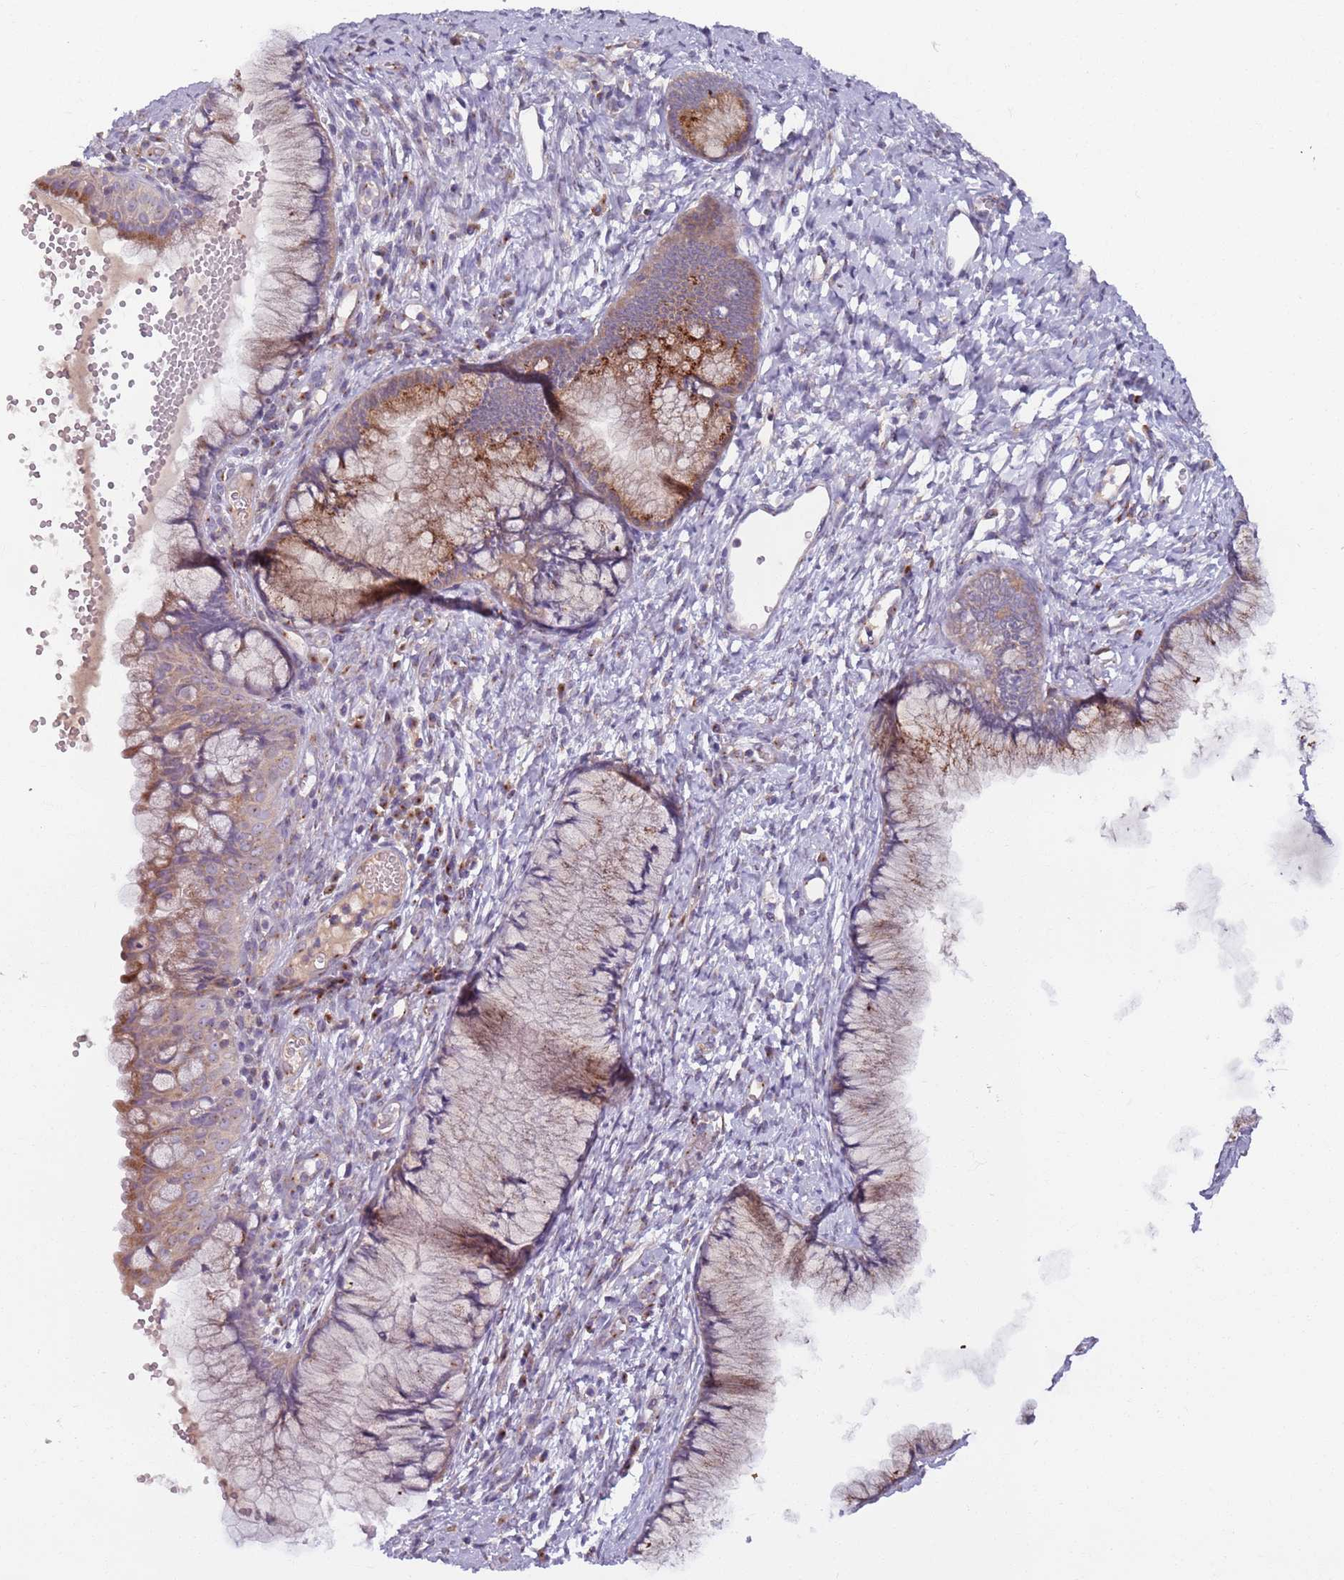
{"staining": {"intensity": "moderate", "quantity": "25%-75%", "location": "cytoplasmic/membranous"}, "tissue": "cervix", "cell_type": "Glandular cells", "image_type": "normal", "snomed": [{"axis": "morphology", "description": "Normal tissue, NOS"}, {"axis": "topography", "description": "Cervix"}], "caption": "Immunohistochemistry of benign human cervix displays medium levels of moderate cytoplasmic/membranous staining in about 25%-75% of glandular cells. (DAB IHC with brightfield microscopy, high magnification).", "gene": "AKTIP", "patient": {"sex": "female", "age": 42}}